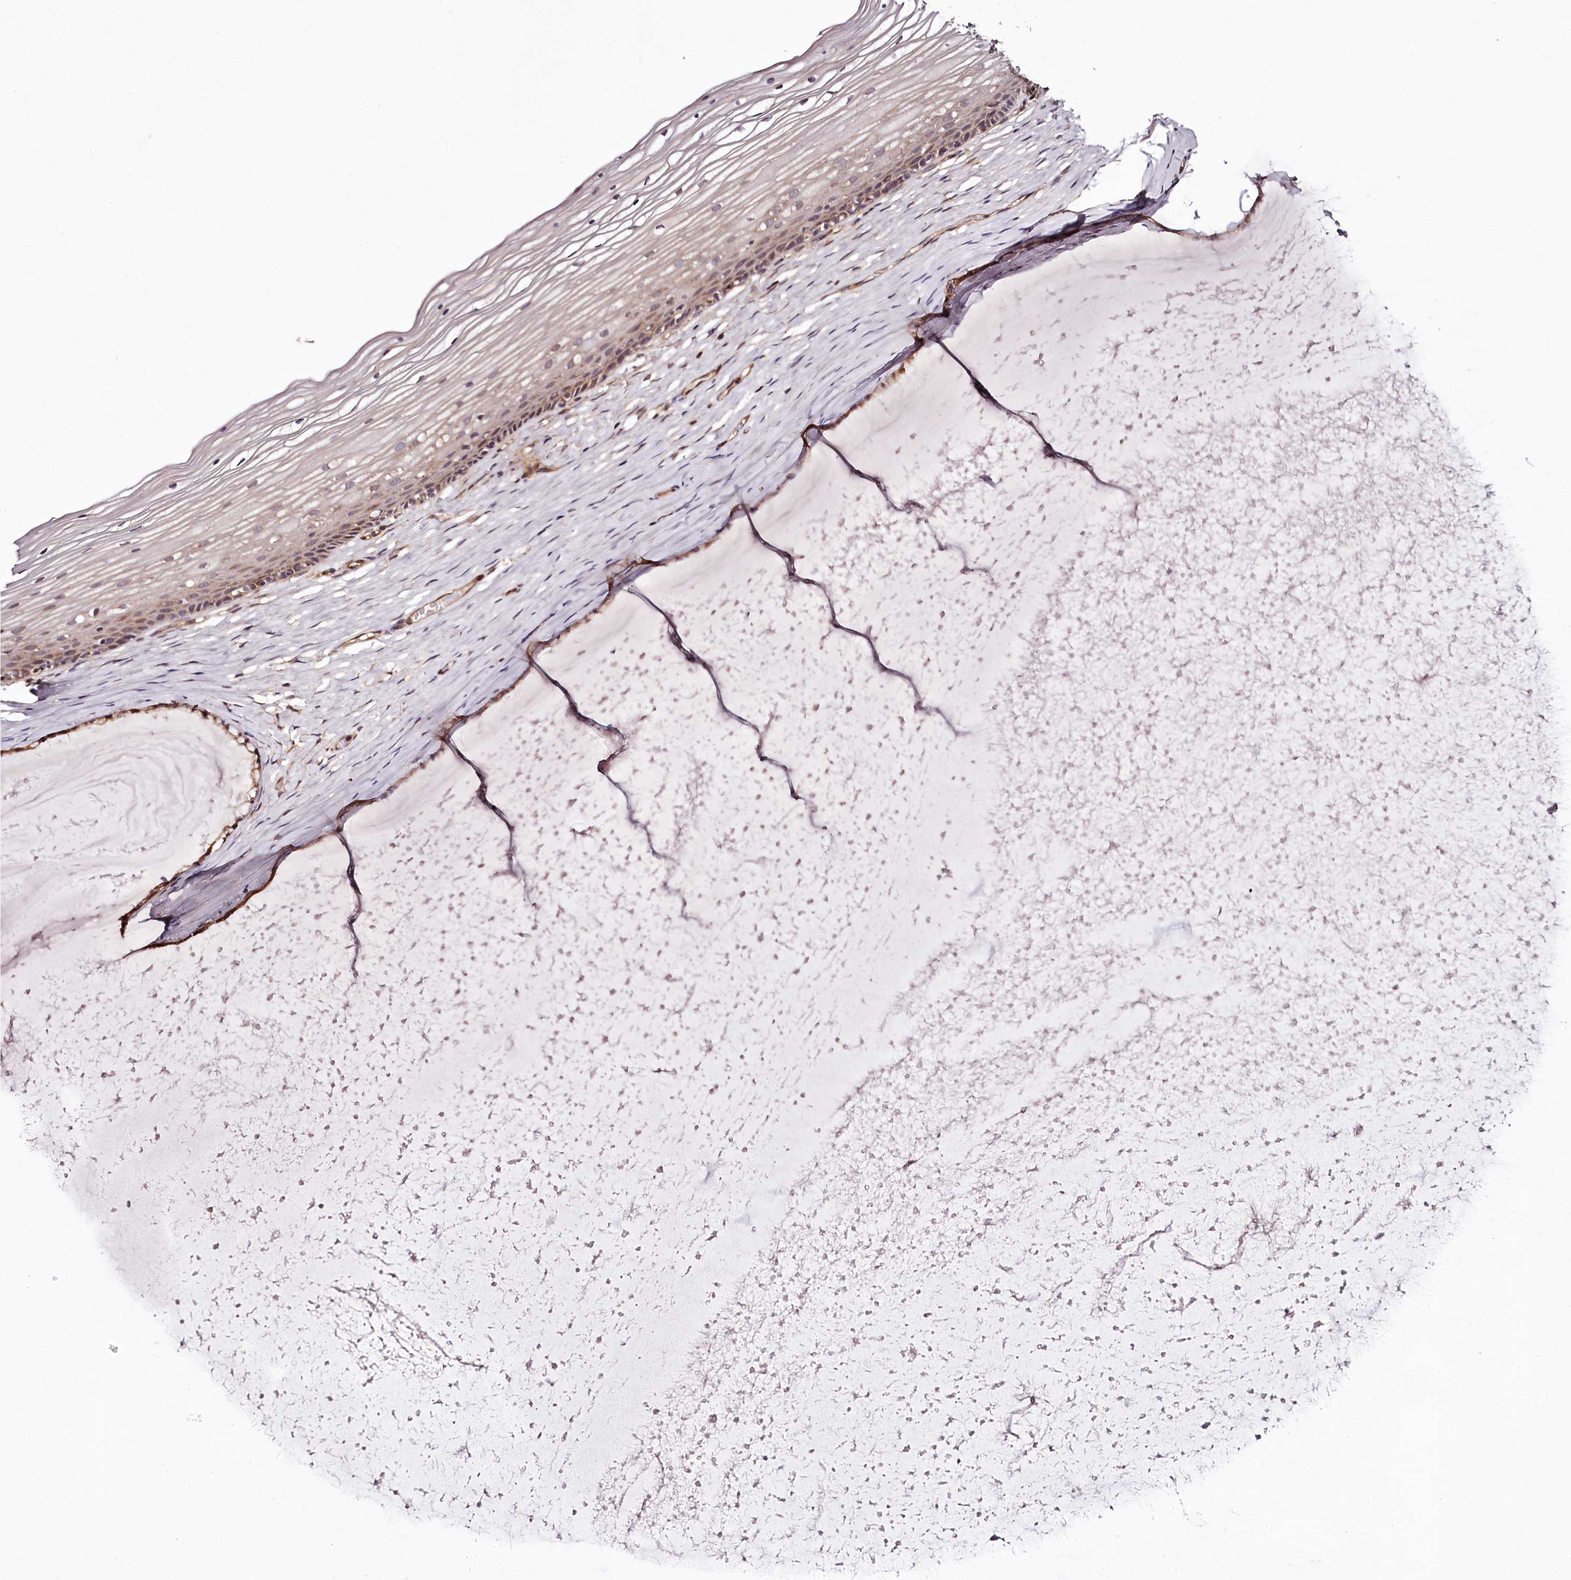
{"staining": {"intensity": "moderate", "quantity": "25%-75%", "location": "cytoplasmic/membranous"}, "tissue": "vagina", "cell_type": "Squamous epithelial cells", "image_type": "normal", "snomed": [{"axis": "morphology", "description": "Normal tissue, NOS"}, {"axis": "topography", "description": "Vagina"}, {"axis": "topography", "description": "Cervix"}], "caption": "This histopathology image shows benign vagina stained with immunohistochemistry to label a protein in brown. The cytoplasmic/membranous of squamous epithelial cells show moderate positivity for the protein. Nuclei are counter-stained blue.", "gene": "TARS1", "patient": {"sex": "female", "age": 40}}